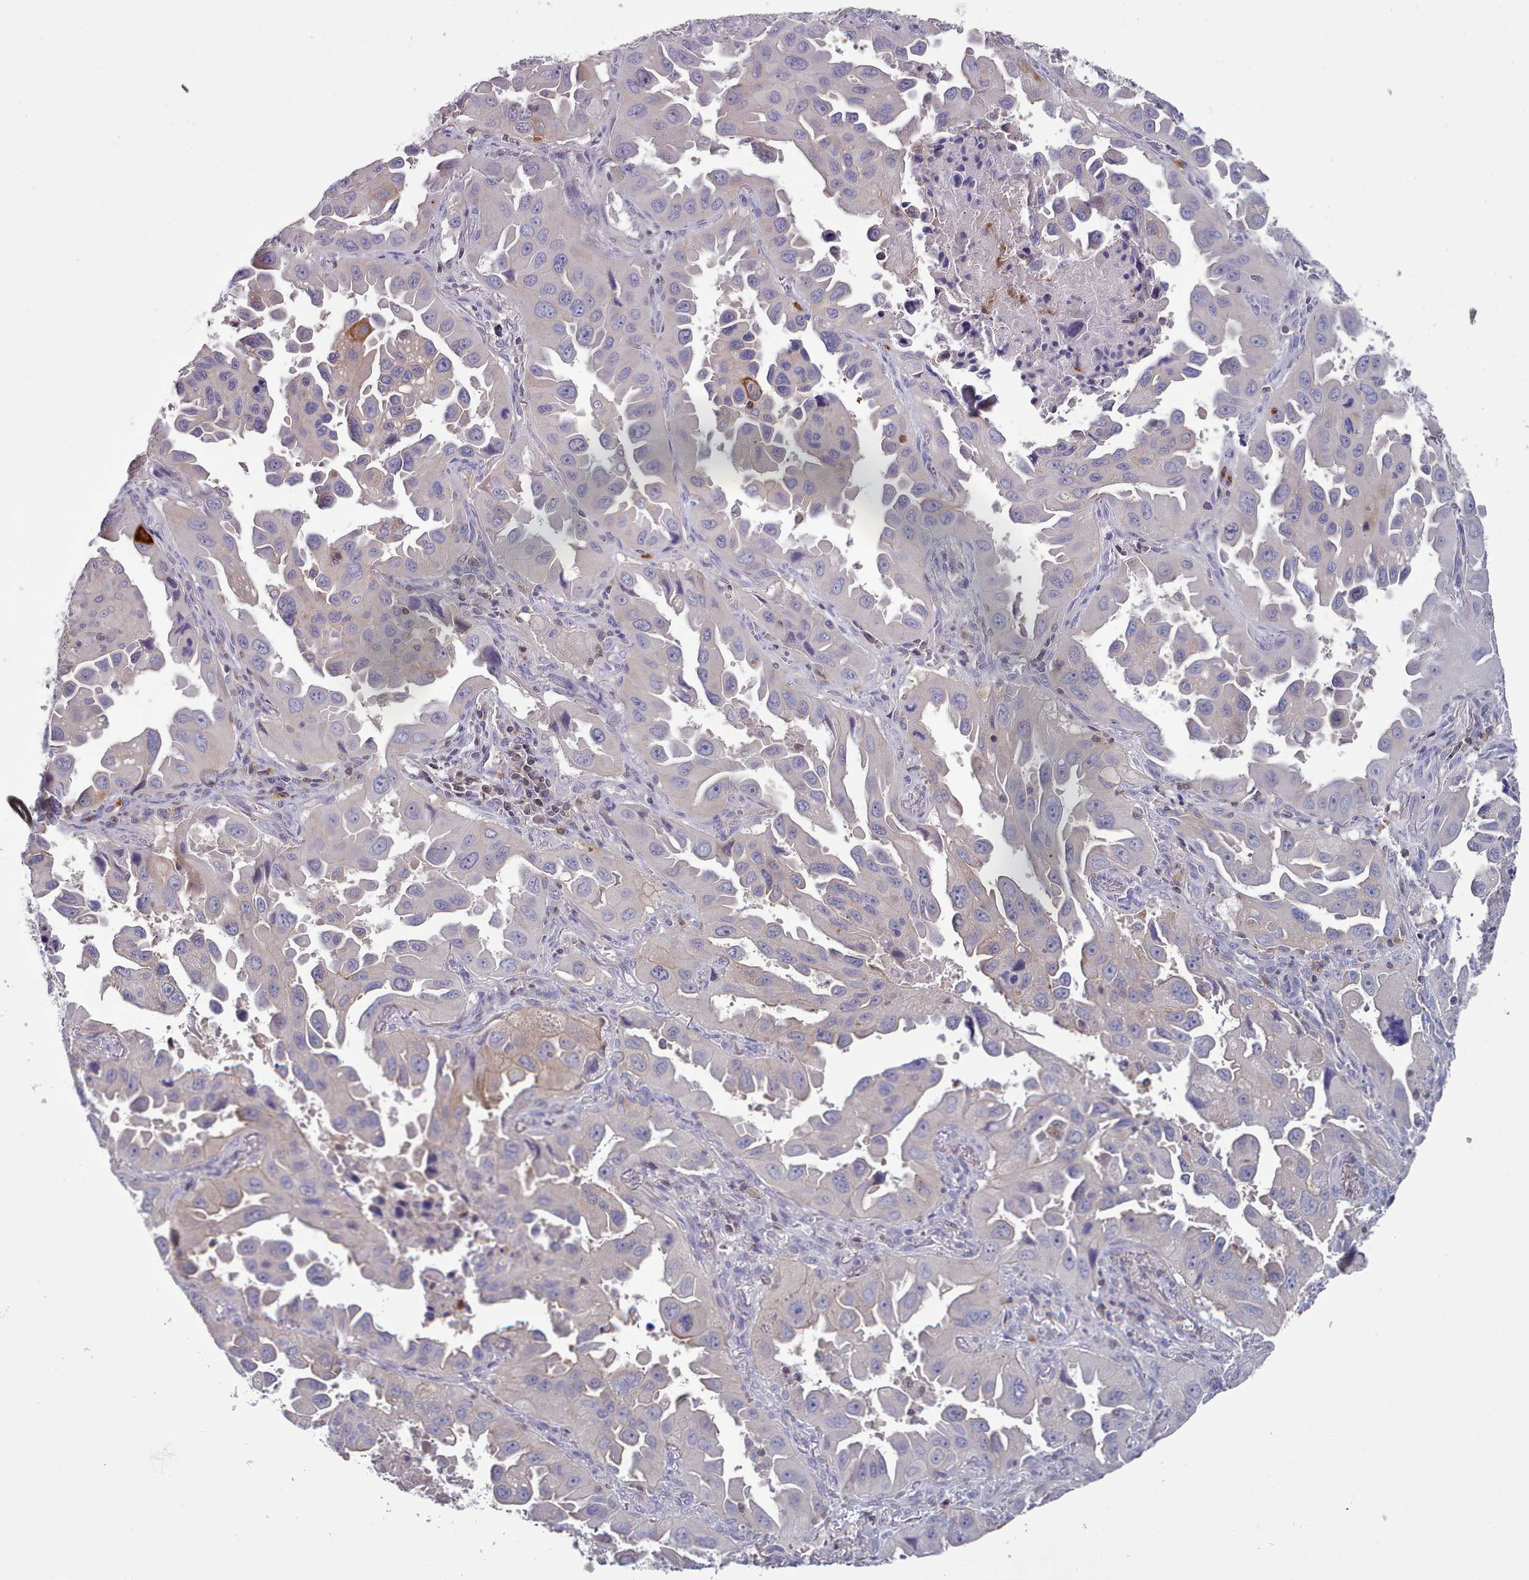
{"staining": {"intensity": "strong", "quantity": "<25%", "location": "cytoplasmic/membranous"}, "tissue": "lung cancer", "cell_type": "Tumor cells", "image_type": "cancer", "snomed": [{"axis": "morphology", "description": "Adenocarcinoma, NOS"}, {"axis": "topography", "description": "Lung"}], "caption": "The immunohistochemical stain labels strong cytoplasmic/membranous expression in tumor cells of lung cancer tissue.", "gene": "RAC2", "patient": {"sex": "male", "age": 66}}